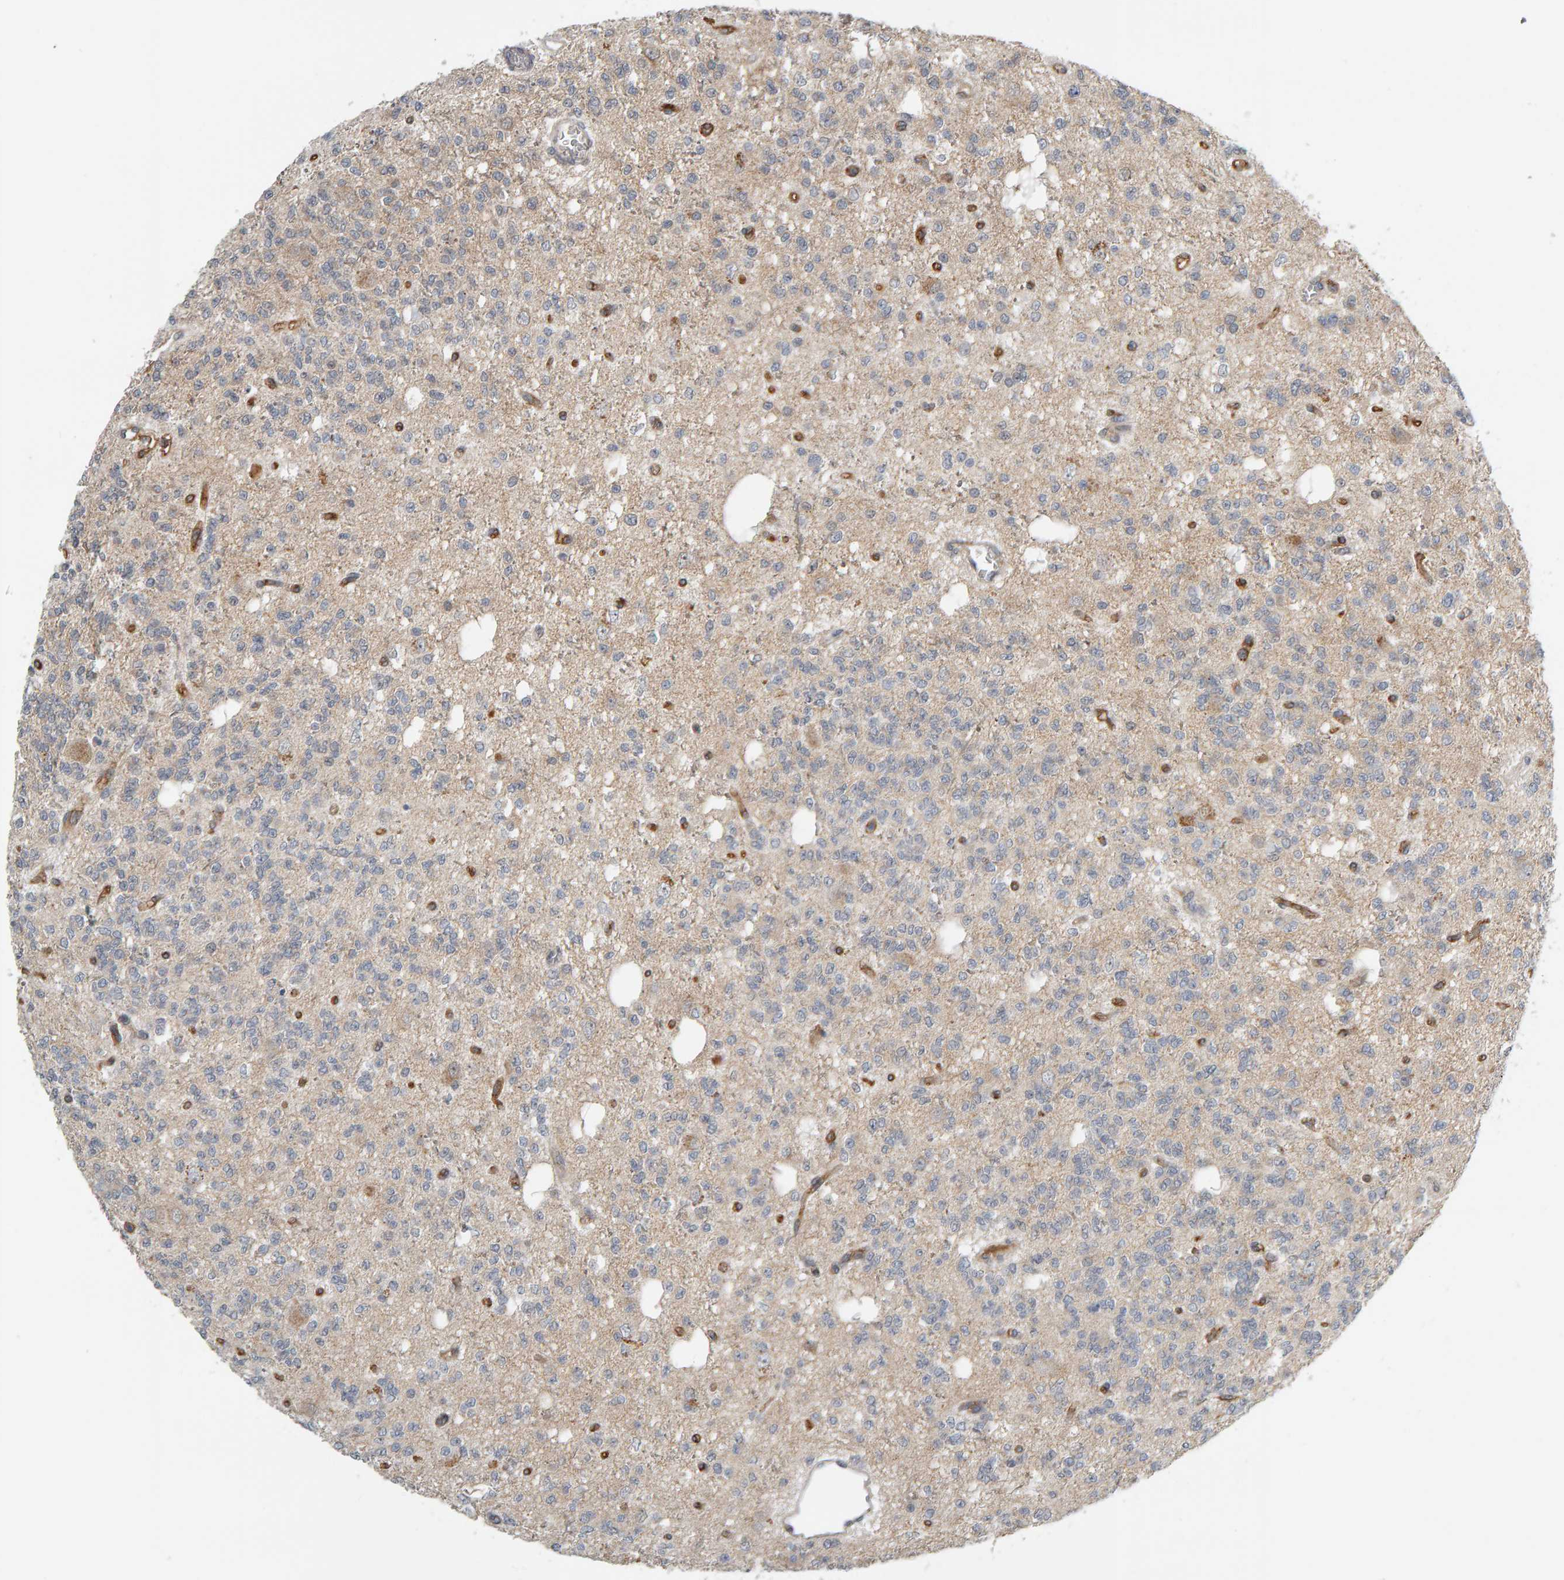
{"staining": {"intensity": "negative", "quantity": "none", "location": "none"}, "tissue": "glioma", "cell_type": "Tumor cells", "image_type": "cancer", "snomed": [{"axis": "morphology", "description": "Glioma, malignant, Low grade"}, {"axis": "topography", "description": "Brain"}], "caption": "Glioma was stained to show a protein in brown. There is no significant expression in tumor cells.", "gene": "ZNF160", "patient": {"sex": "male", "age": 38}}